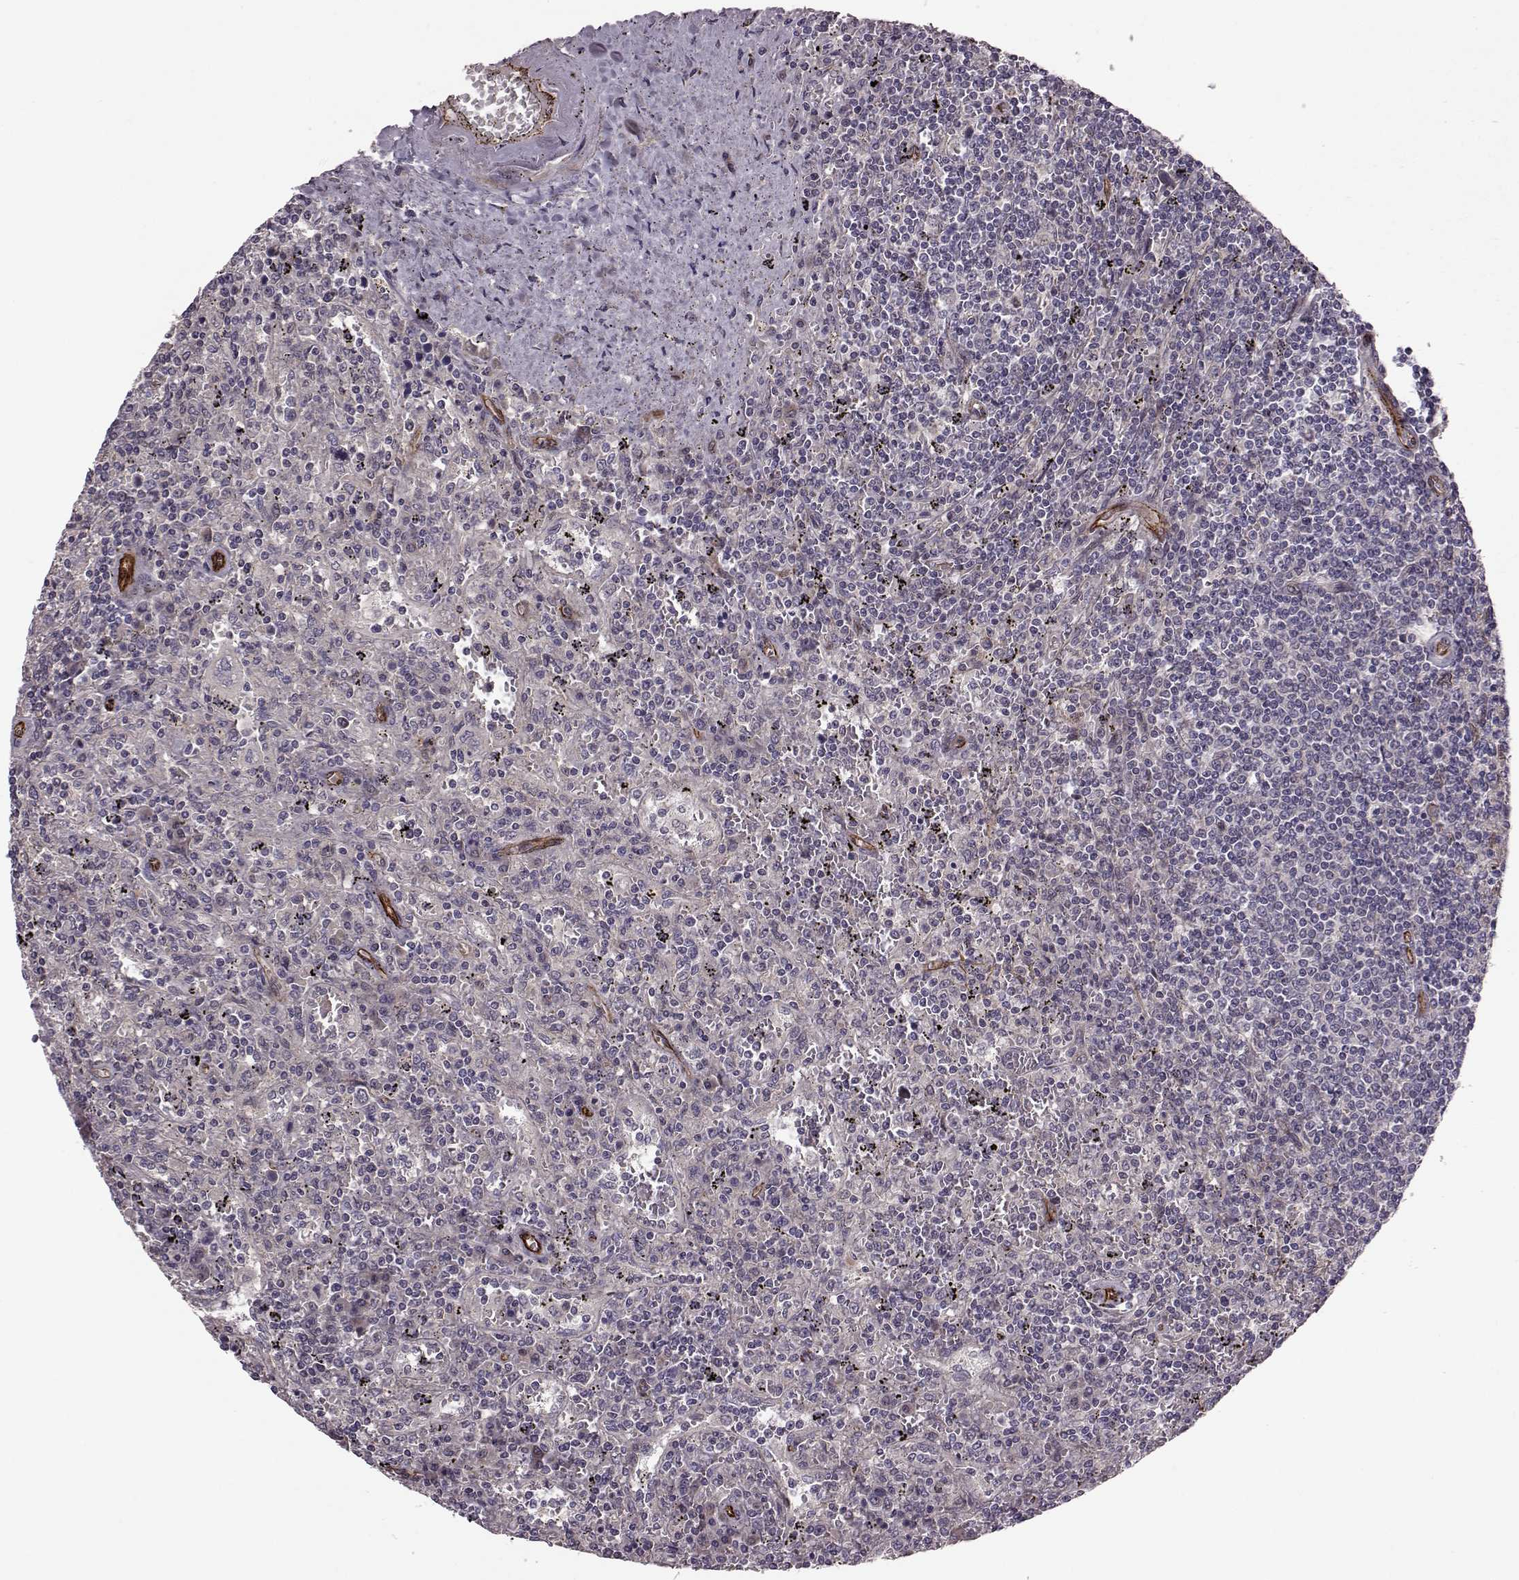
{"staining": {"intensity": "negative", "quantity": "none", "location": "none"}, "tissue": "lymphoma", "cell_type": "Tumor cells", "image_type": "cancer", "snomed": [{"axis": "morphology", "description": "Malignant lymphoma, non-Hodgkin's type, Low grade"}, {"axis": "topography", "description": "Spleen"}], "caption": "Immunohistochemistry photomicrograph of malignant lymphoma, non-Hodgkin's type (low-grade) stained for a protein (brown), which reveals no staining in tumor cells.", "gene": "SYNPO", "patient": {"sex": "male", "age": 62}}